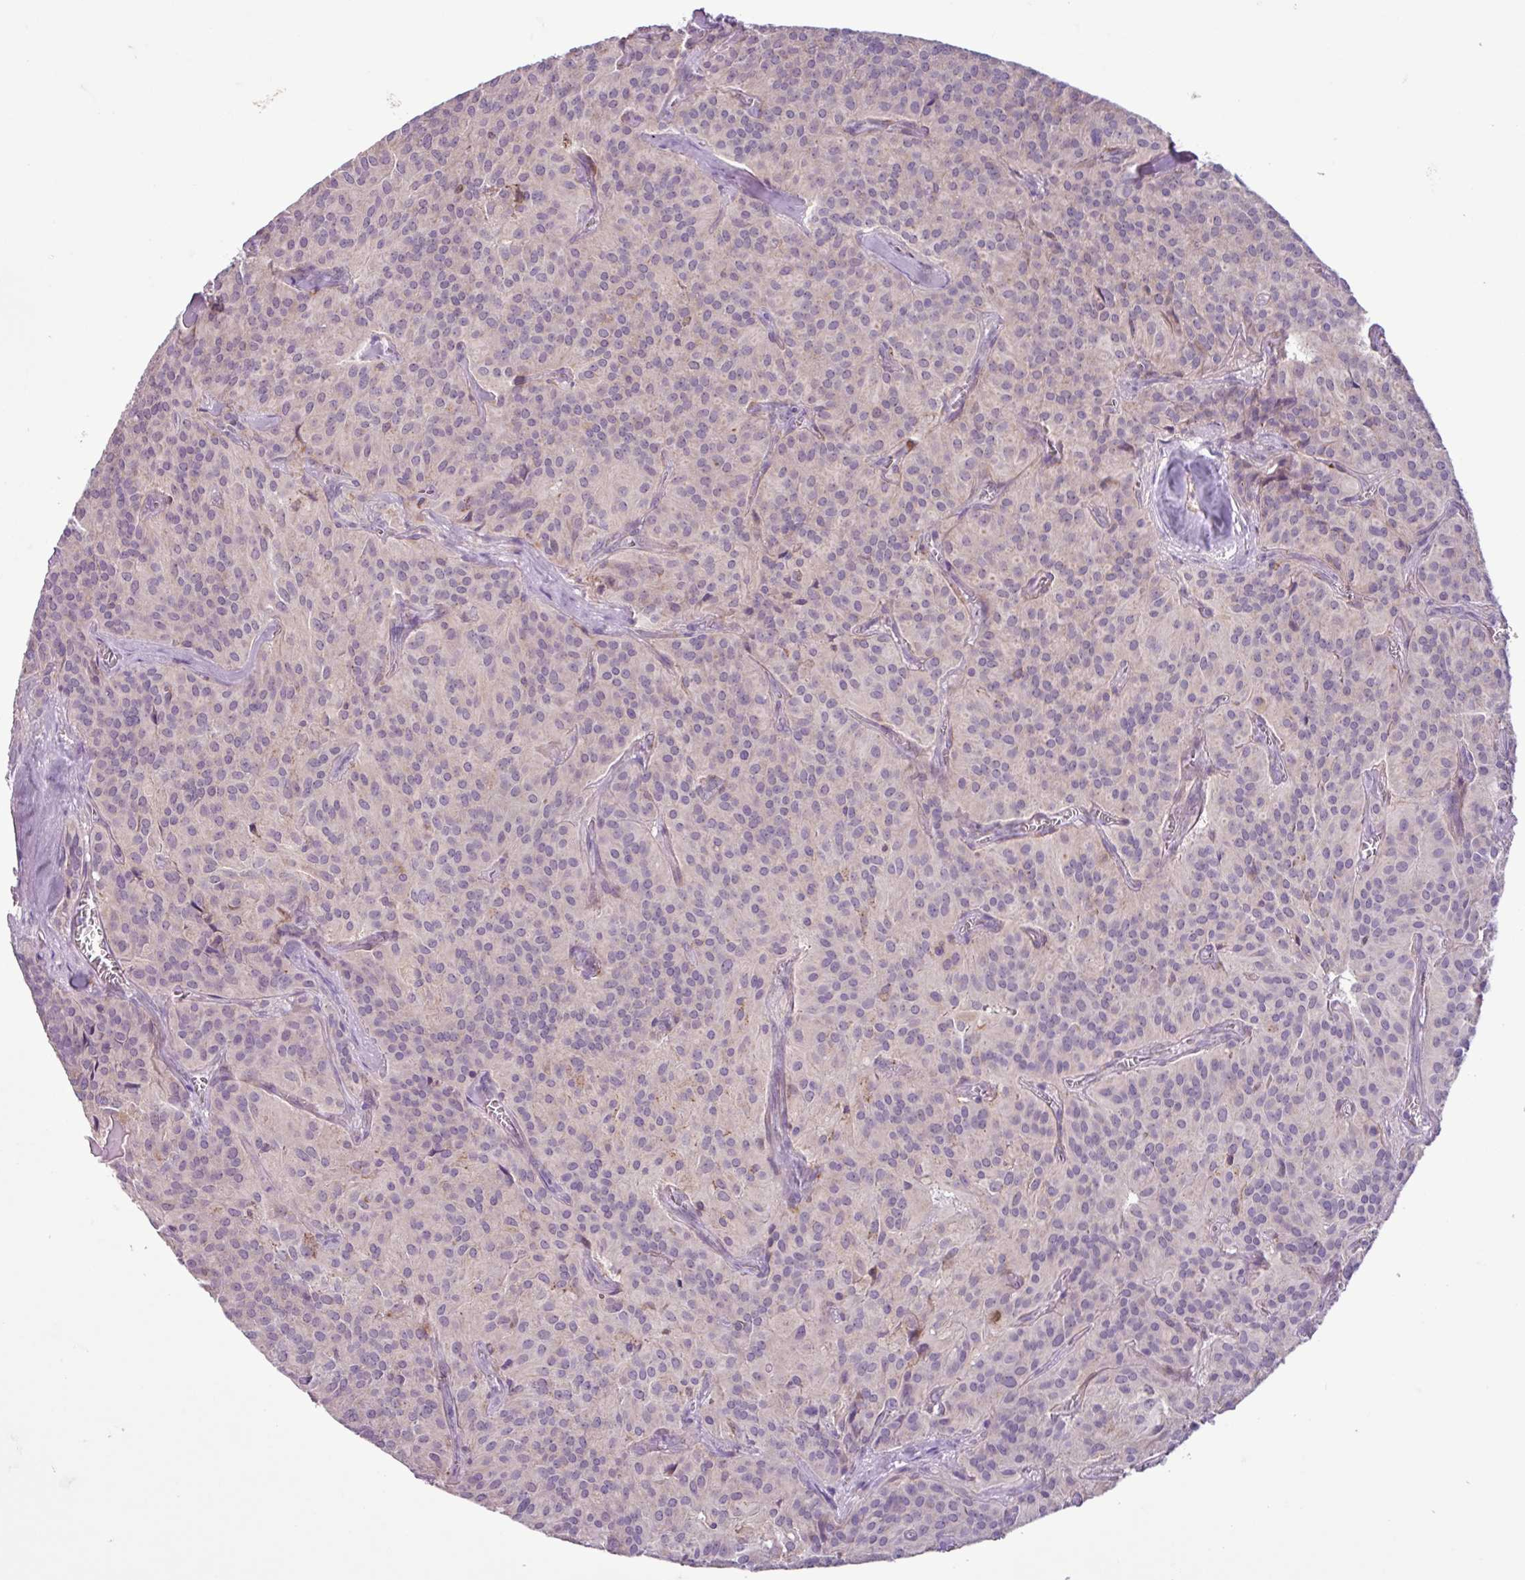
{"staining": {"intensity": "negative", "quantity": "none", "location": "none"}, "tissue": "glioma", "cell_type": "Tumor cells", "image_type": "cancer", "snomed": [{"axis": "morphology", "description": "Glioma, malignant, Low grade"}, {"axis": "topography", "description": "Brain"}], "caption": "Immunohistochemistry of human glioma shows no expression in tumor cells. (Immunohistochemistry (ihc), brightfield microscopy, high magnification).", "gene": "C9orf24", "patient": {"sex": "male", "age": 42}}